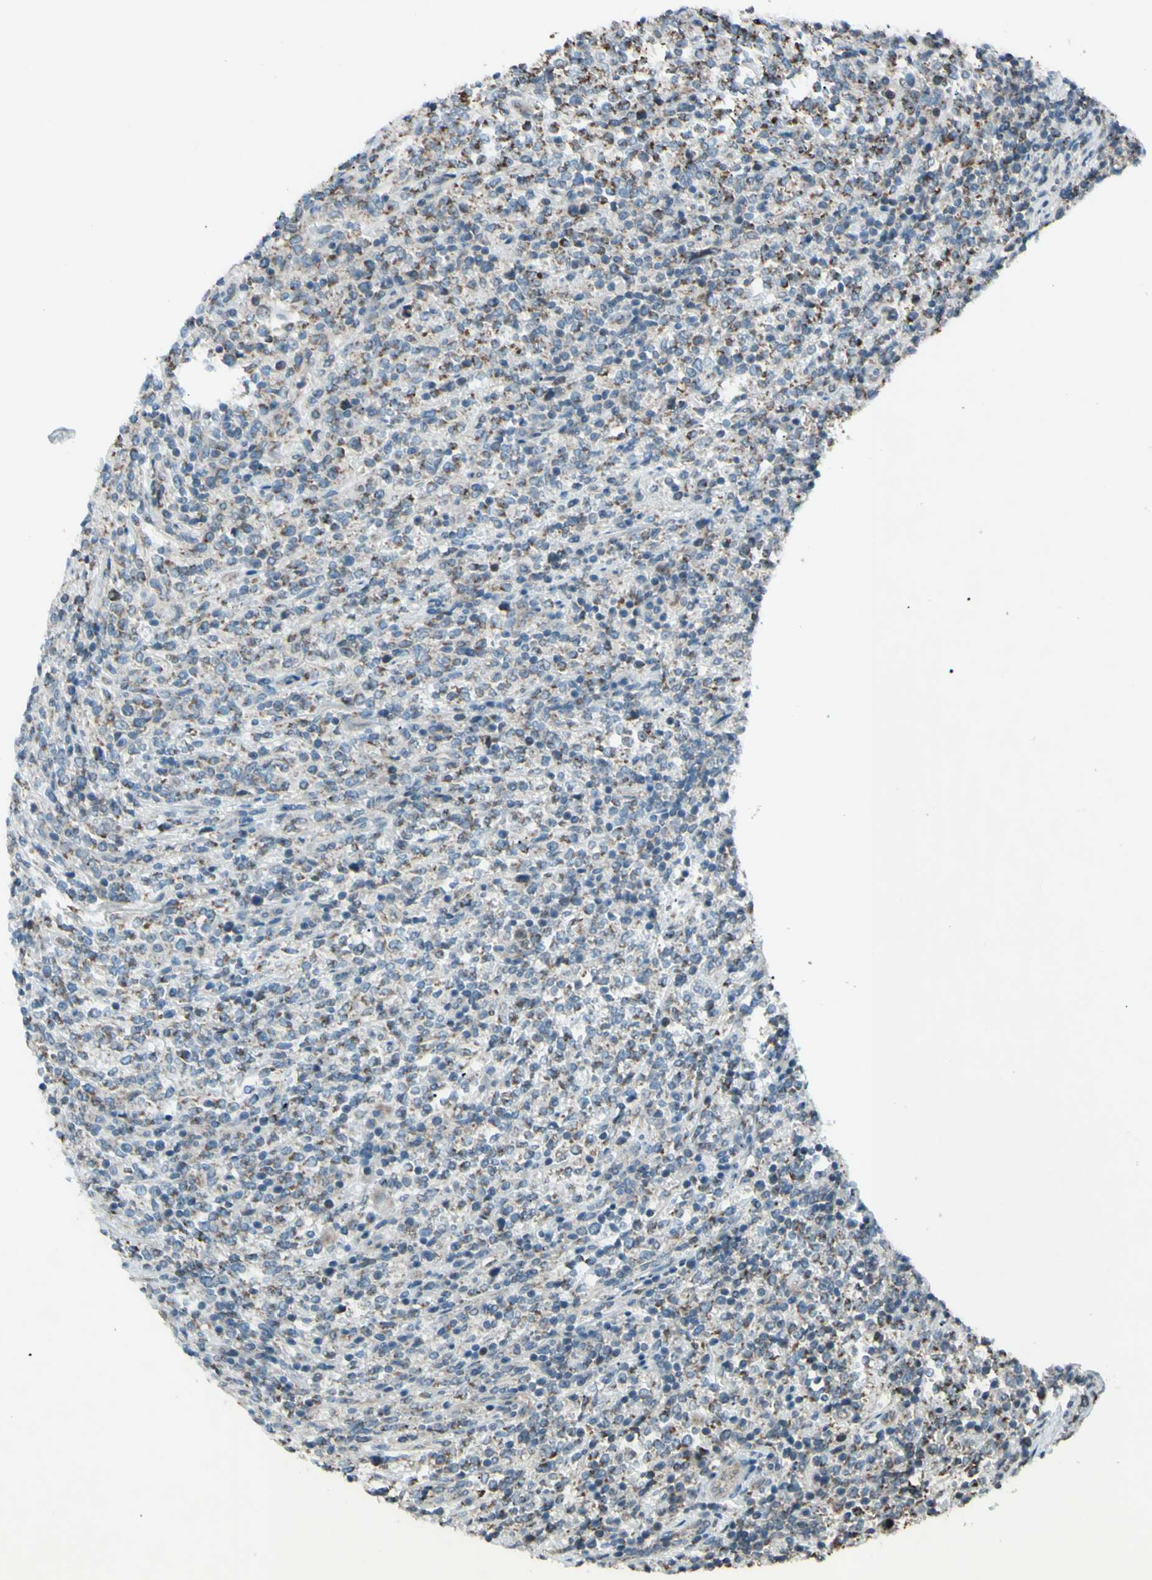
{"staining": {"intensity": "moderate", "quantity": "25%-75%", "location": "cytoplasmic/membranous"}, "tissue": "lymphoma", "cell_type": "Tumor cells", "image_type": "cancer", "snomed": [{"axis": "morphology", "description": "Malignant lymphoma, non-Hodgkin's type, High grade"}, {"axis": "topography", "description": "Soft tissue"}], "caption": "A brown stain shows moderate cytoplasmic/membranous expression of a protein in lymphoma tumor cells.", "gene": "ACOT8", "patient": {"sex": "male", "age": 18}}